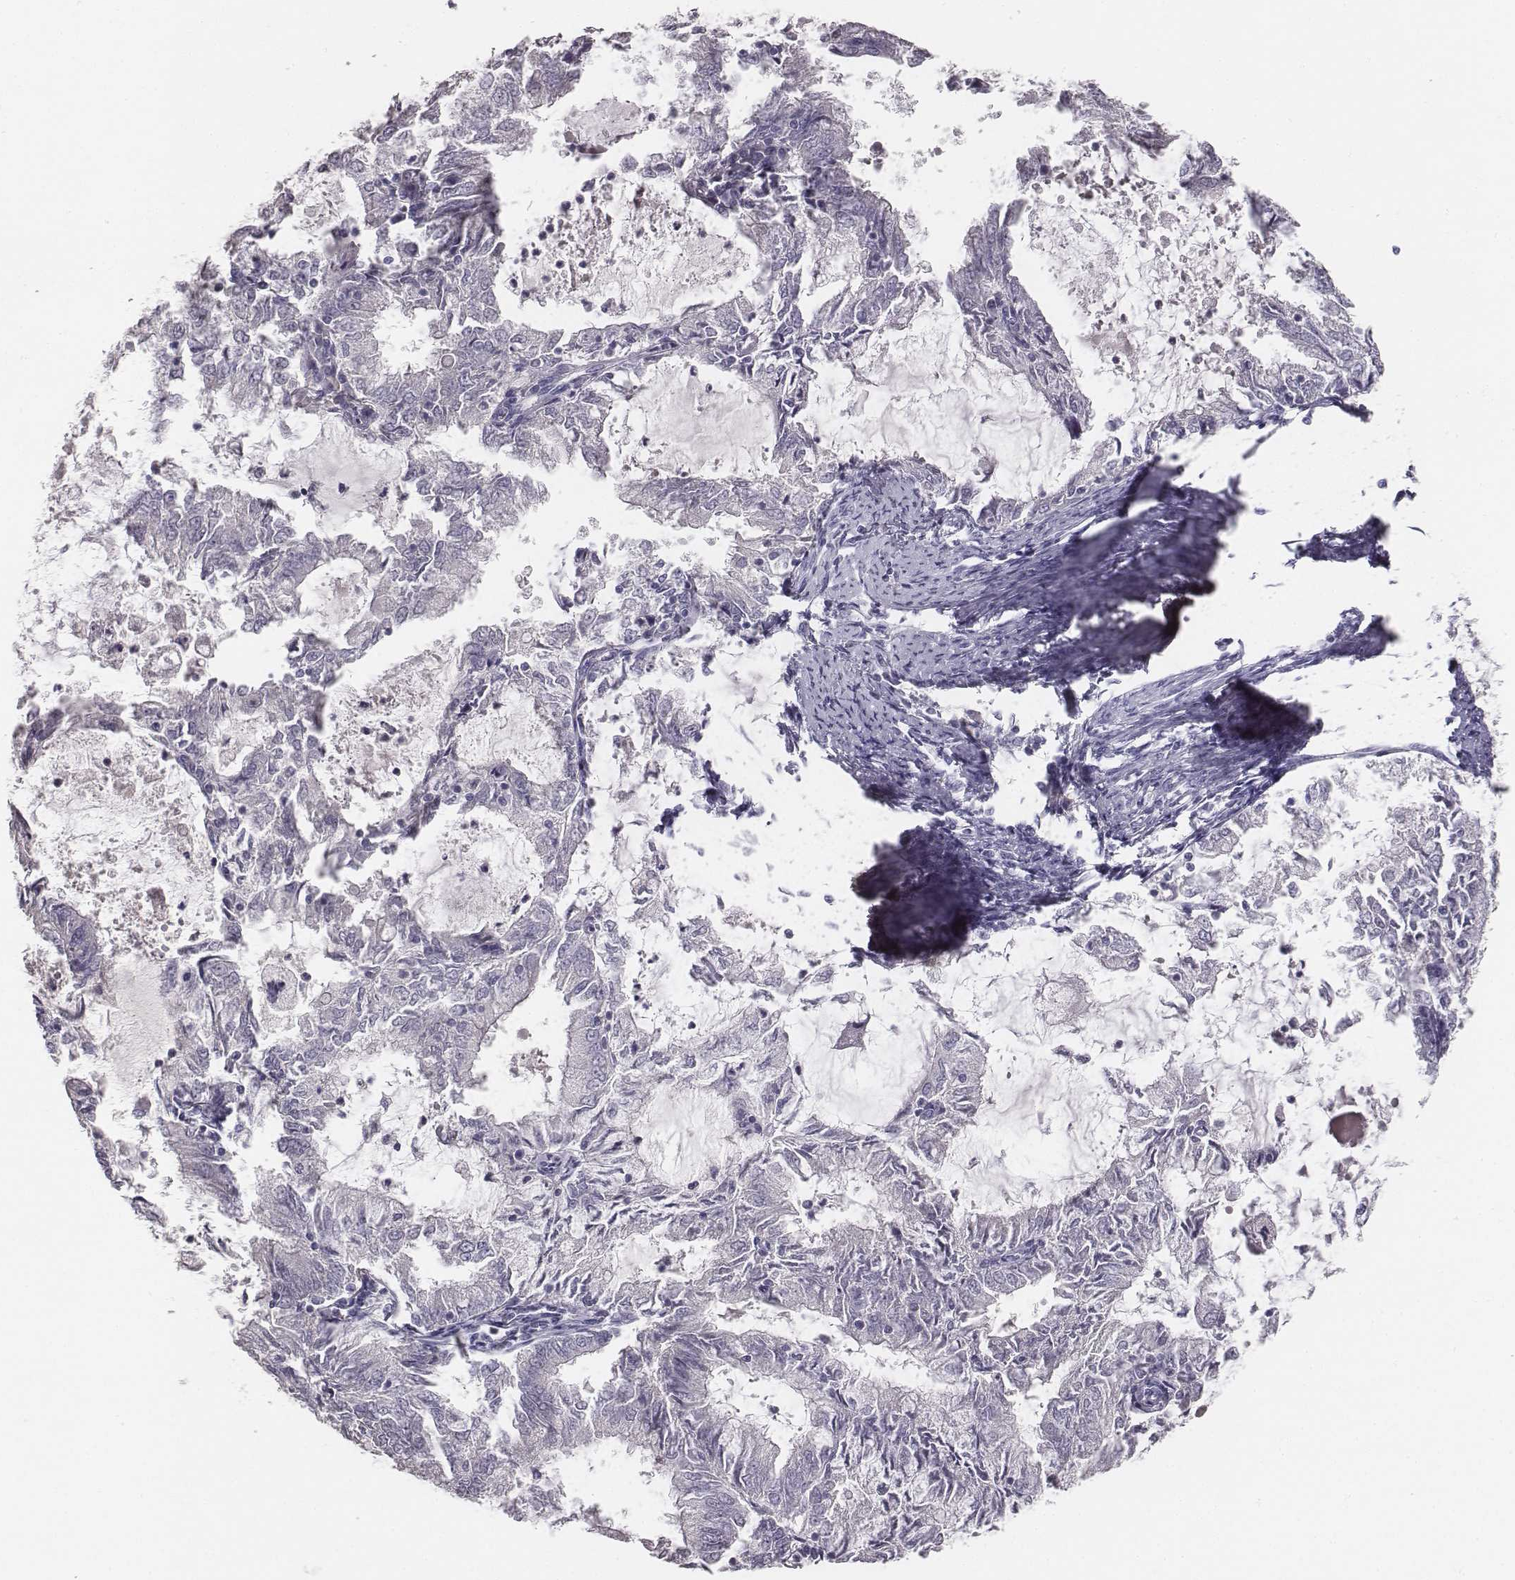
{"staining": {"intensity": "negative", "quantity": "none", "location": "none"}, "tissue": "endometrial cancer", "cell_type": "Tumor cells", "image_type": "cancer", "snomed": [{"axis": "morphology", "description": "Adenocarcinoma, NOS"}, {"axis": "topography", "description": "Endometrium"}], "caption": "An image of human endometrial cancer (adenocarcinoma) is negative for staining in tumor cells.", "gene": "MYH6", "patient": {"sex": "female", "age": 57}}